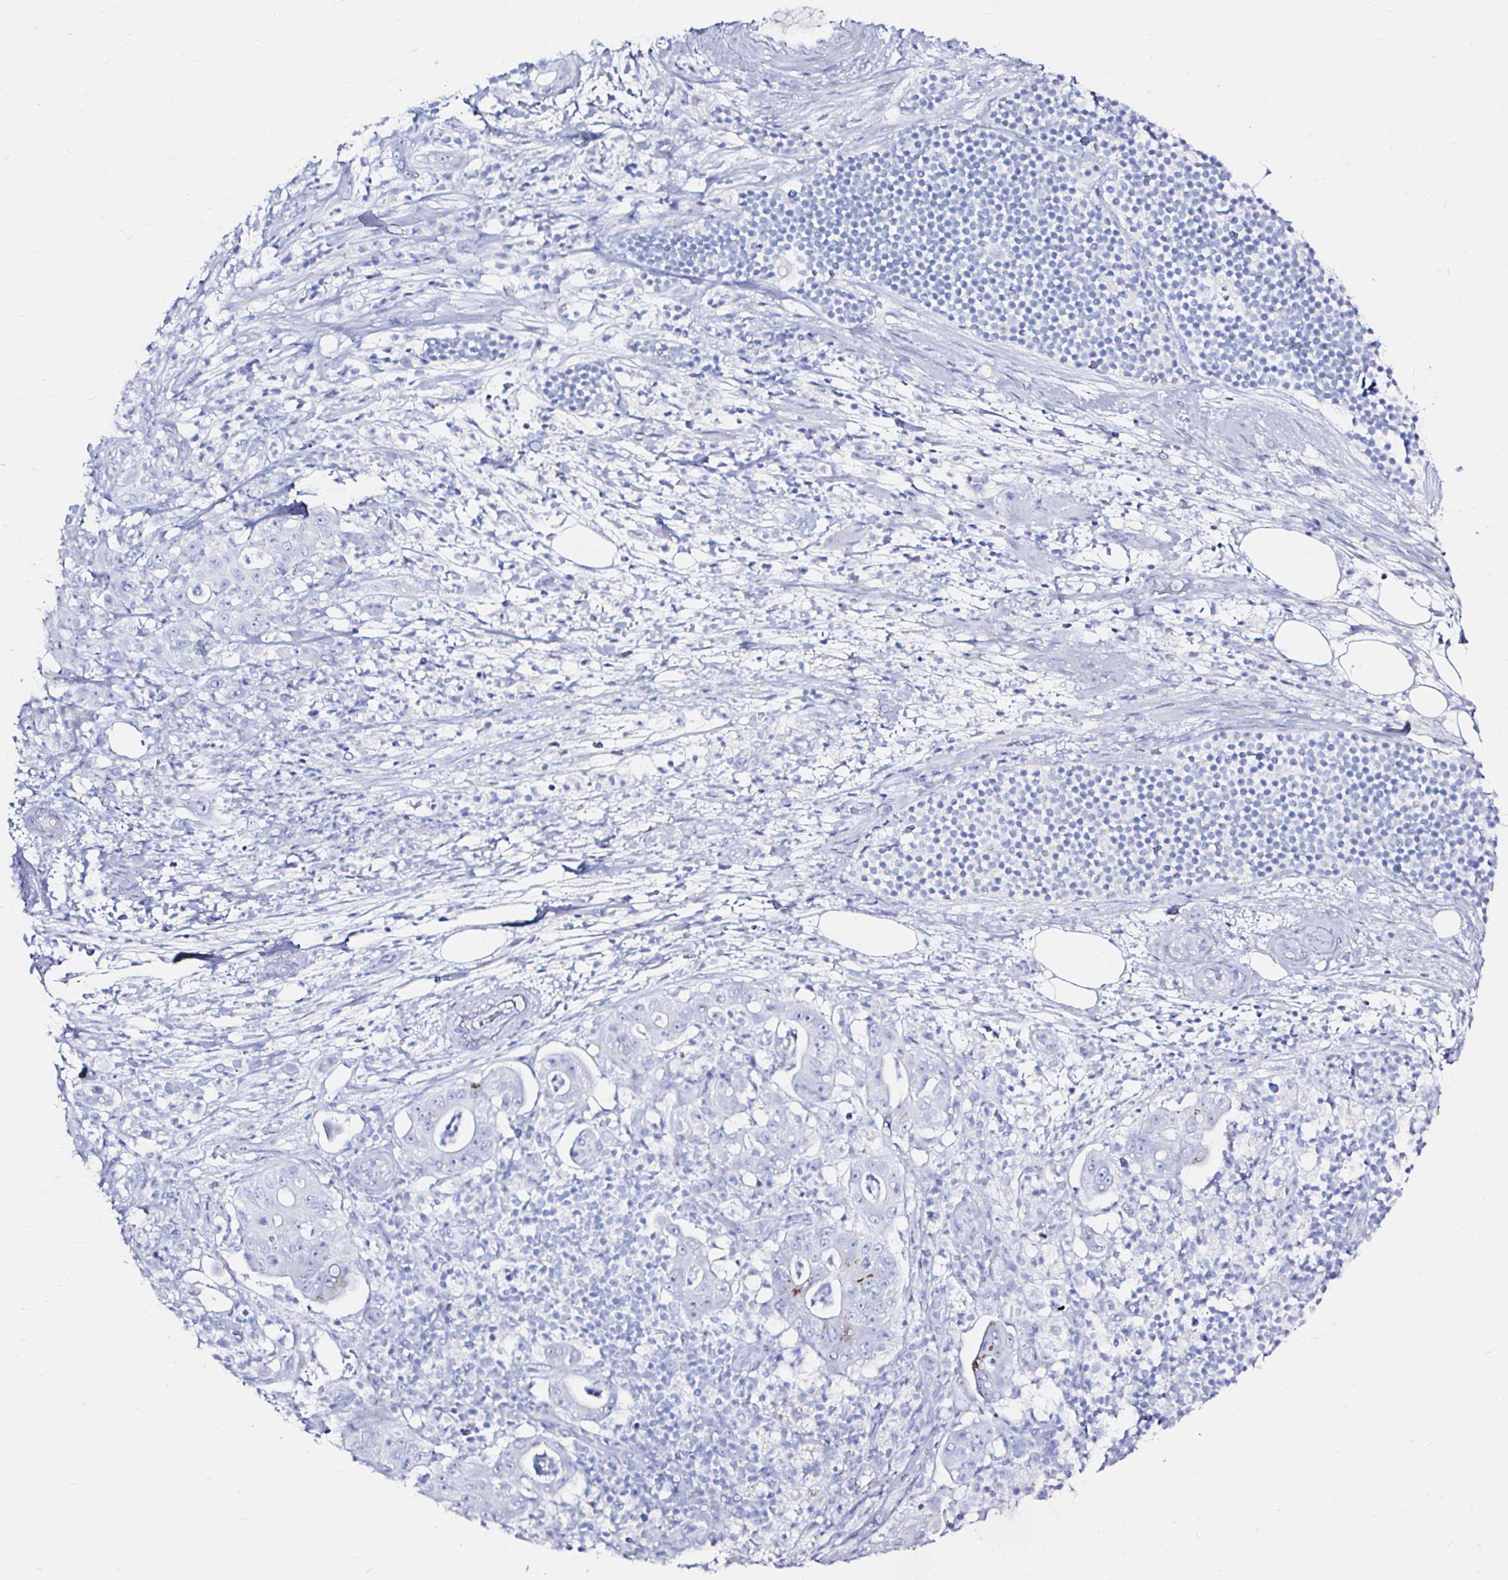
{"staining": {"intensity": "negative", "quantity": "none", "location": "none"}, "tissue": "pancreatic cancer", "cell_type": "Tumor cells", "image_type": "cancer", "snomed": [{"axis": "morphology", "description": "Adenocarcinoma, NOS"}, {"axis": "topography", "description": "Pancreas"}], "caption": "Human adenocarcinoma (pancreatic) stained for a protein using immunohistochemistry reveals no staining in tumor cells.", "gene": "ZNF432", "patient": {"sex": "male", "age": 71}}